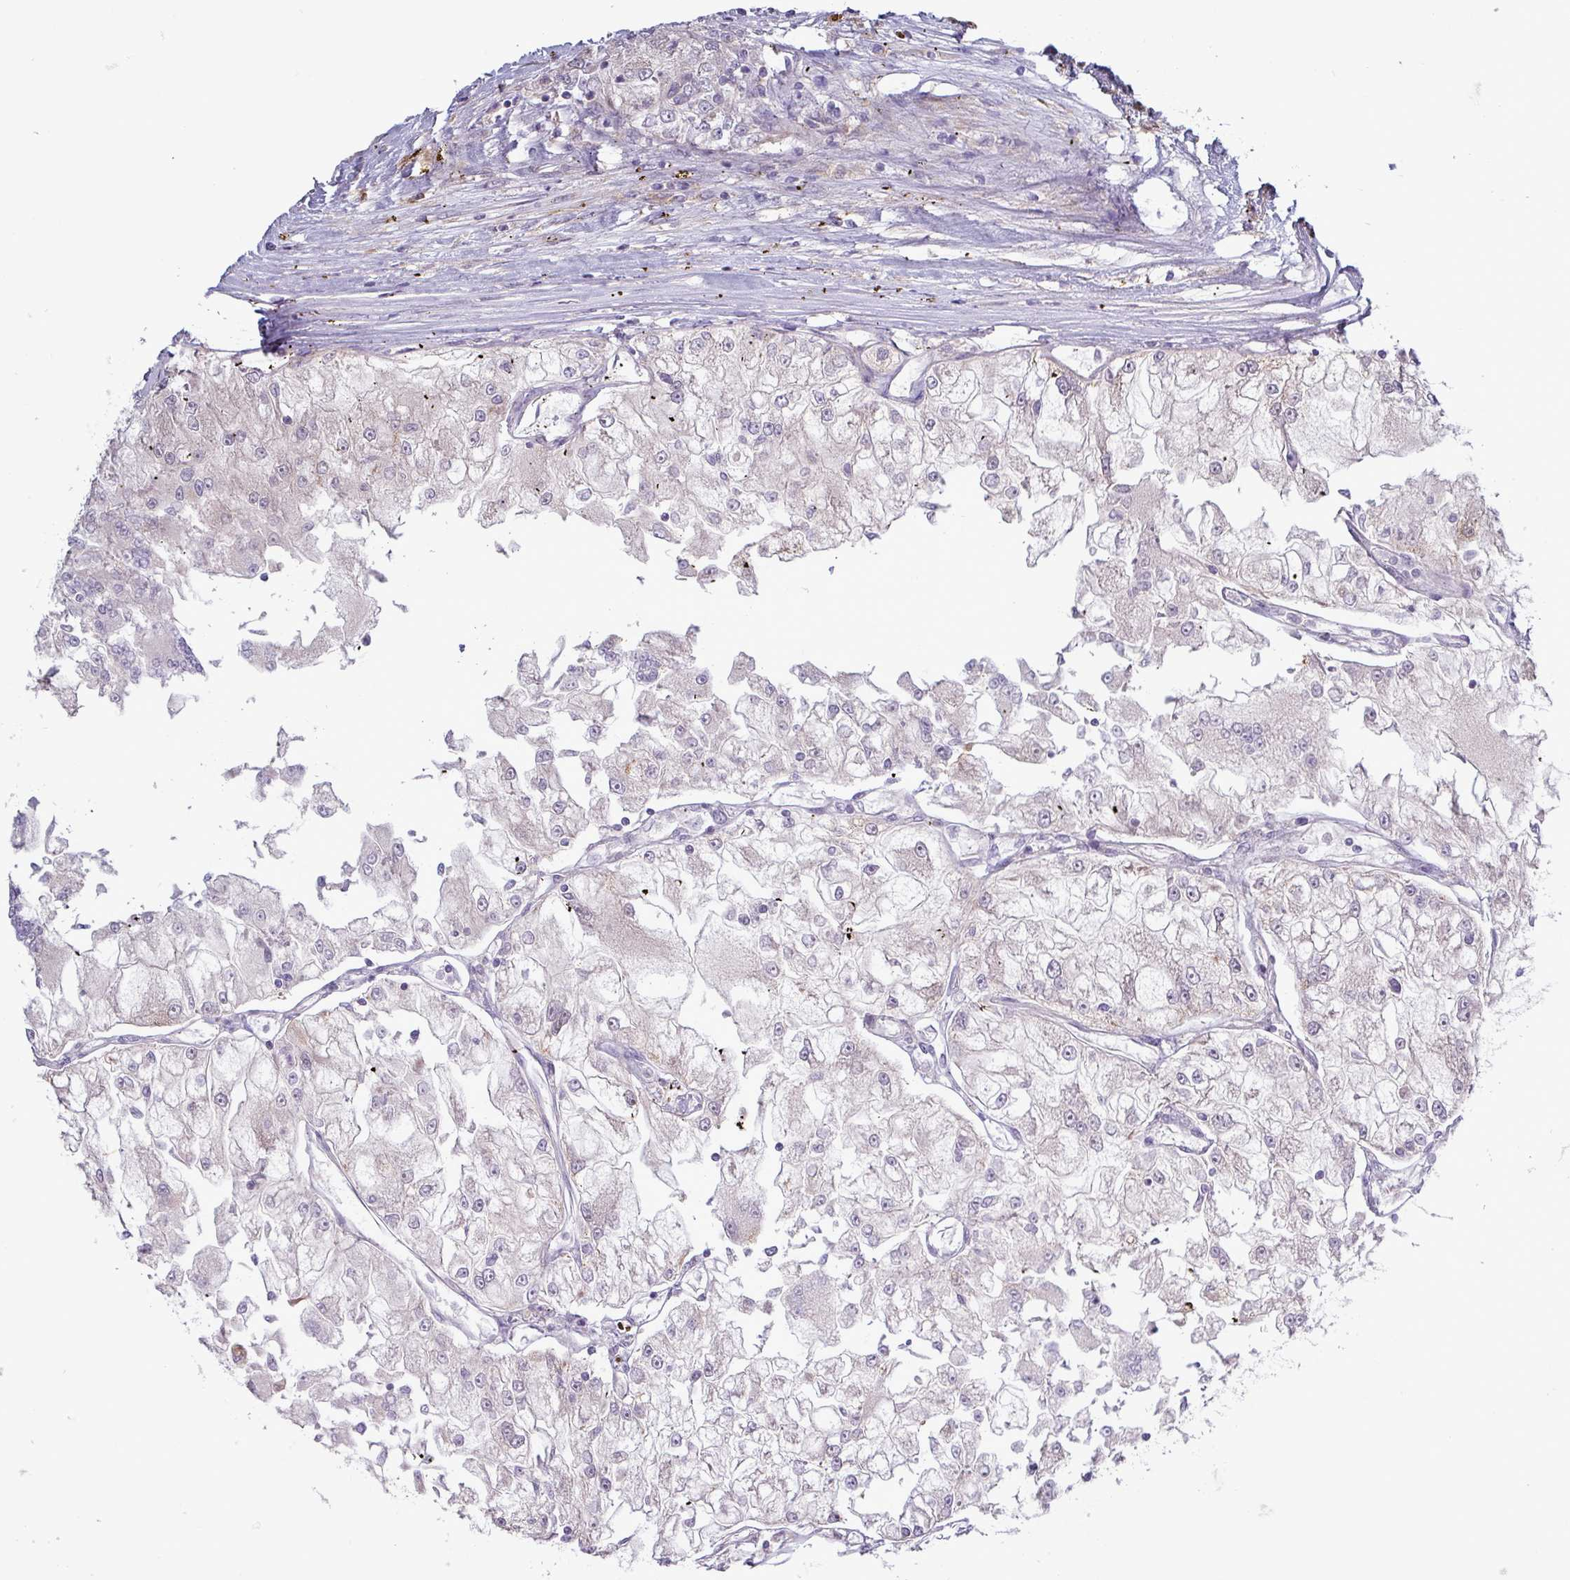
{"staining": {"intensity": "negative", "quantity": "none", "location": "none"}, "tissue": "renal cancer", "cell_type": "Tumor cells", "image_type": "cancer", "snomed": [{"axis": "morphology", "description": "Adenocarcinoma, NOS"}, {"axis": "topography", "description": "Kidney"}], "caption": "DAB immunohistochemical staining of human renal cancer (adenocarcinoma) displays no significant expression in tumor cells.", "gene": "PLIN2", "patient": {"sex": "female", "age": 72}}